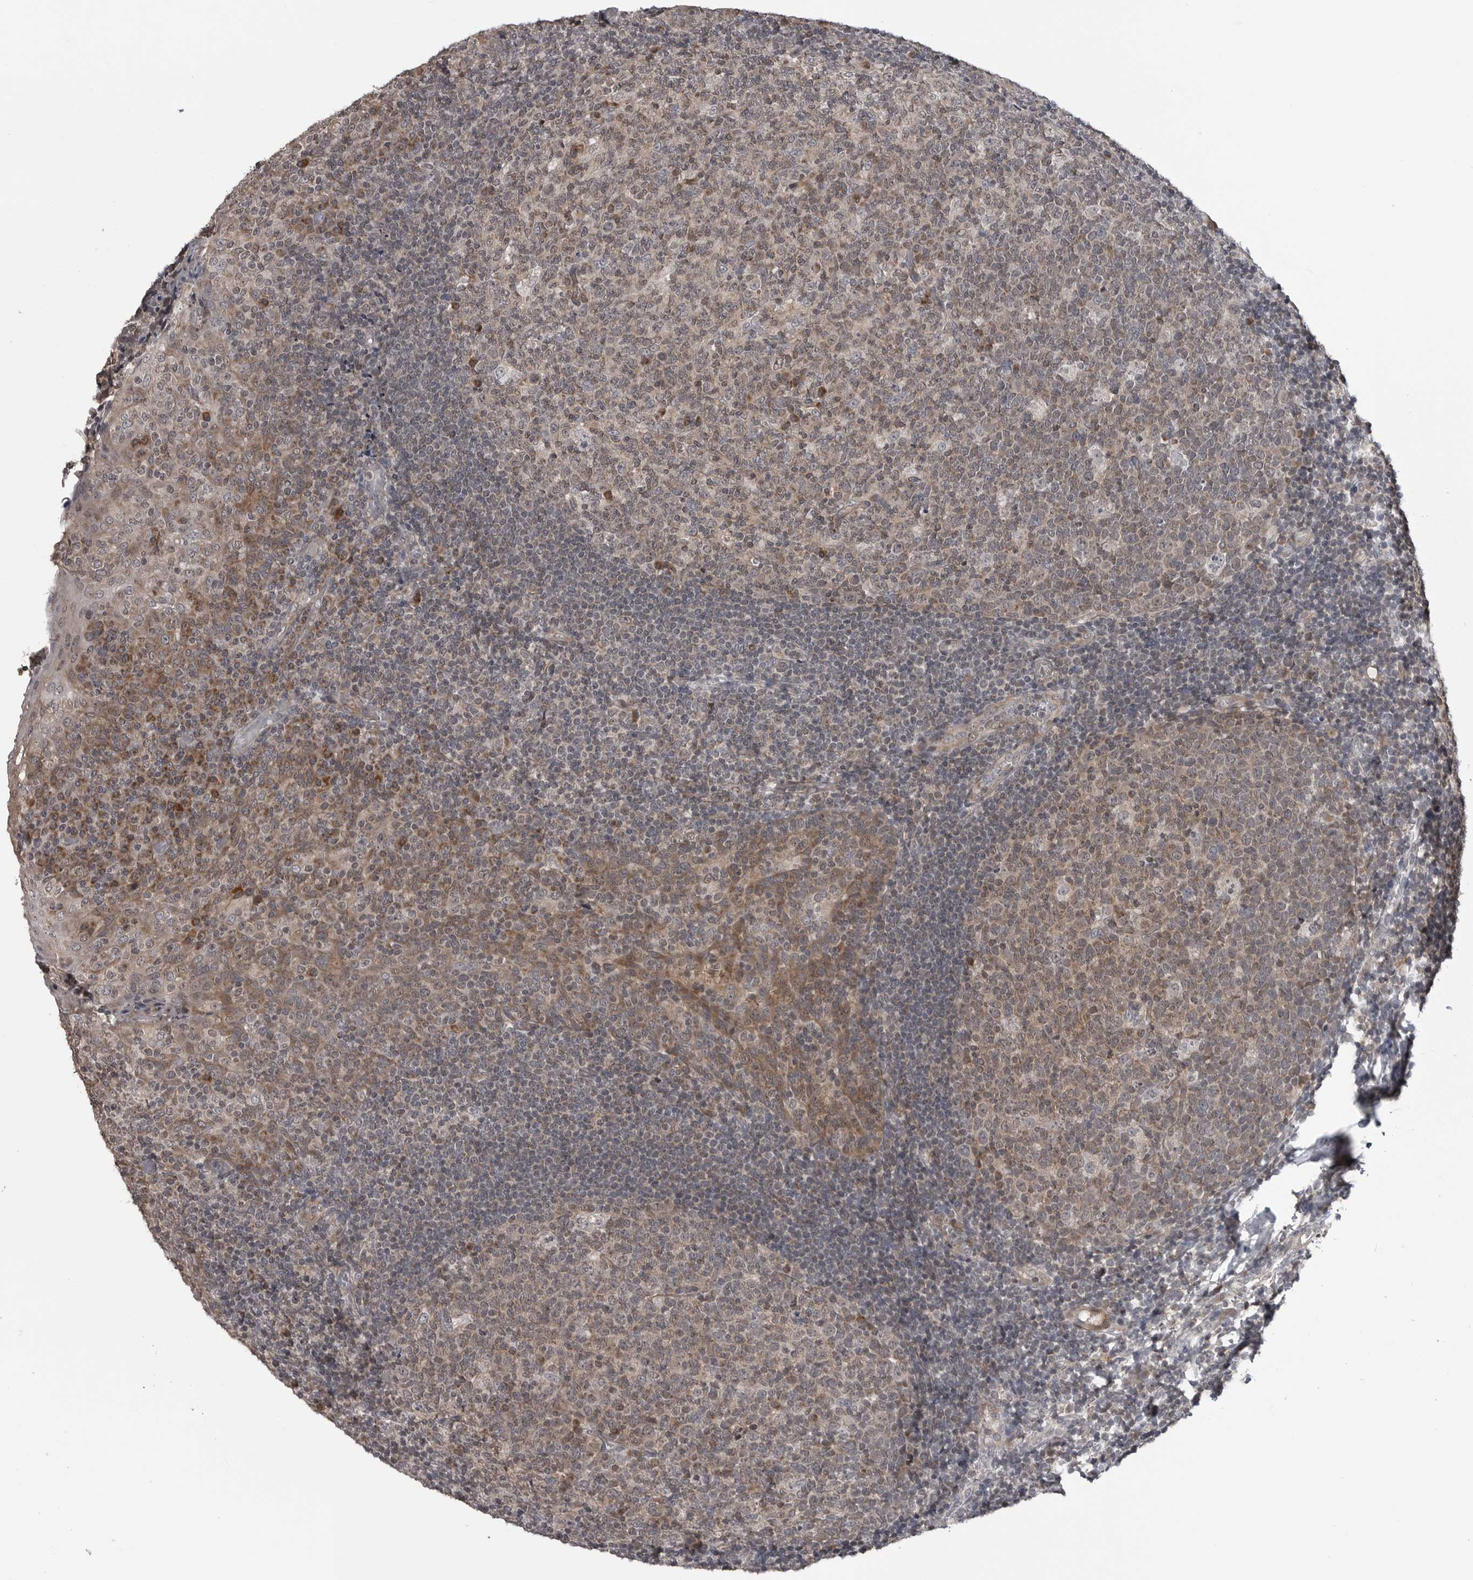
{"staining": {"intensity": "weak", "quantity": ">75%", "location": "cytoplasmic/membranous,nuclear"}, "tissue": "tonsil", "cell_type": "Germinal center cells", "image_type": "normal", "snomed": [{"axis": "morphology", "description": "Normal tissue, NOS"}, {"axis": "topography", "description": "Tonsil"}], "caption": "This micrograph demonstrates IHC staining of benign tonsil, with low weak cytoplasmic/membranous,nuclear staining in about >75% of germinal center cells.", "gene": "FAAP100", "patient": {"sex": "female", "age": 19}}